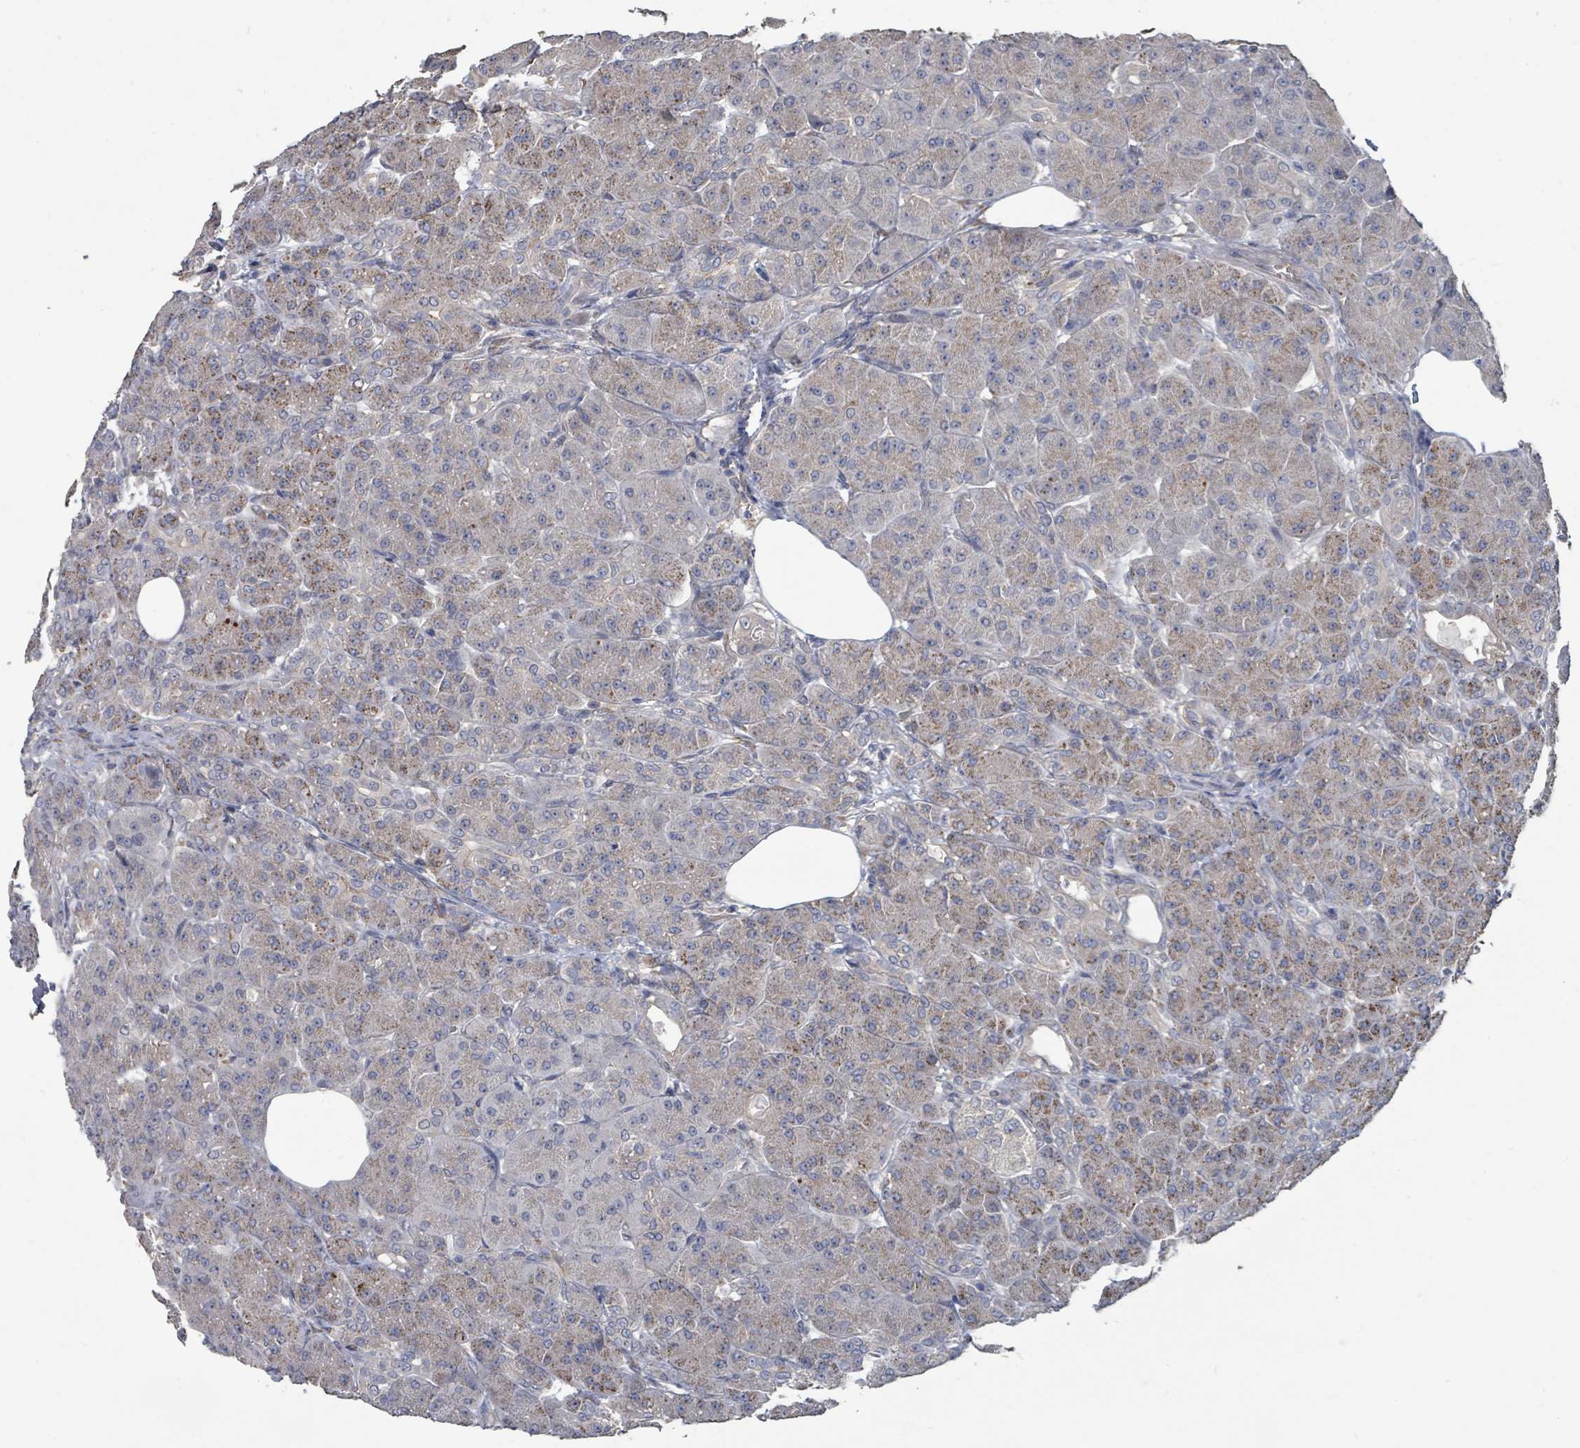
{"staining": {"intensity": "moderate", "quantity": "25%-75%", "location": "cytoplasmic/membranous"}, "tissue": "pancreas", "cell_type": "Exocrine glandular cells", "image_type": "normal", "snomed": [{"axis": "morphology", "description": "Normal tissue, NOS"}, {"axis": "topography", "description": "Pancreas"}], "caption": "Immunohistochemistry (IHC) histopathology image of unremarkable pancreas: pancreas stained using IHC displays medium levels of moderate protein expression localized specifically in the cytoplasmic/membranous of exocrine glandular cells, appearing as a cytoplasmic/membranous brown color.", "gene": "SLC9A7", "patient": {"sex": "male", "age": 63}}